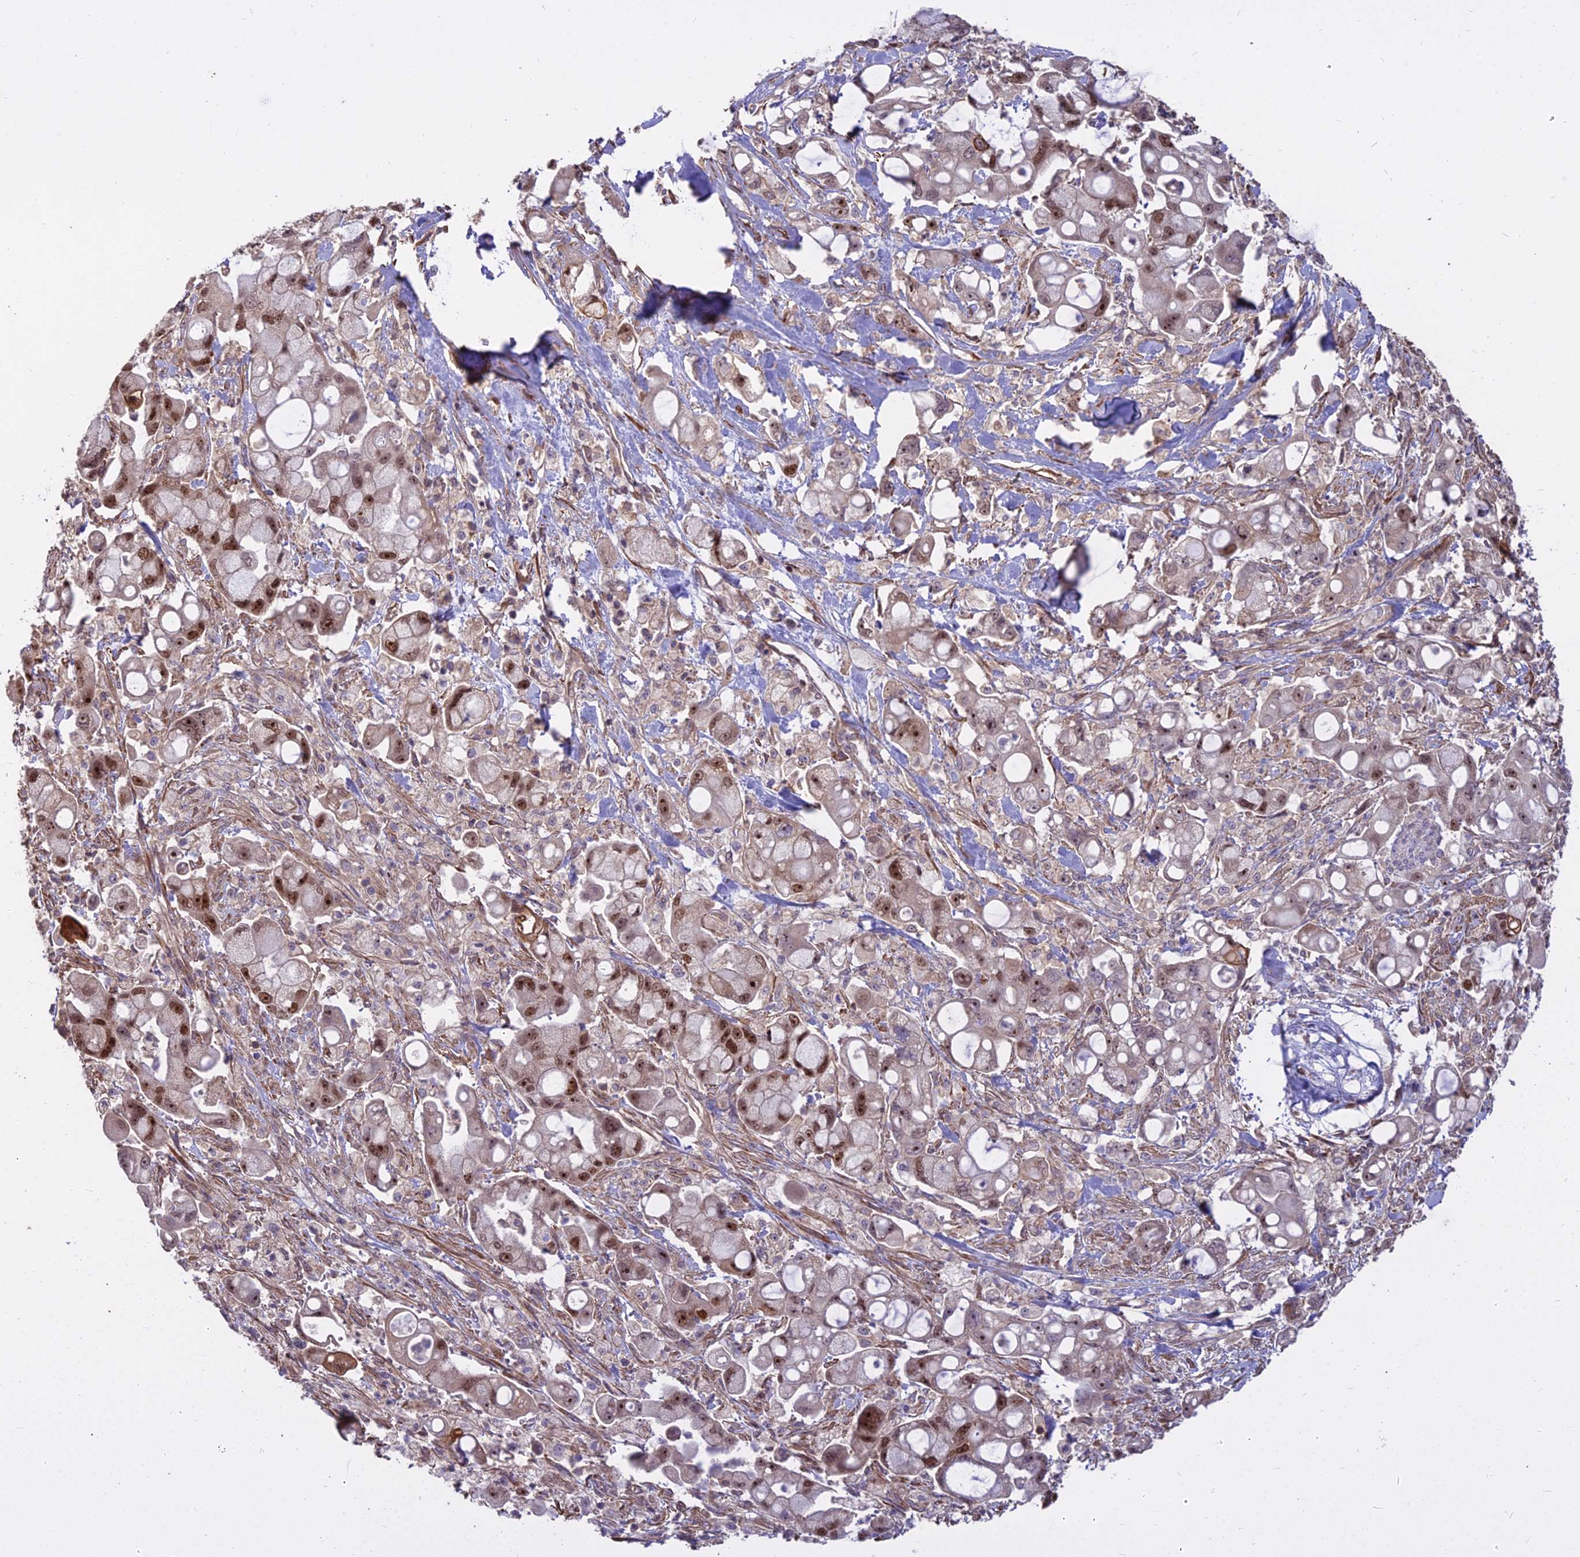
{"staining": {"intensity": "moderate", "quantity": ">75%", "location": "nuclear"}, "tissue": "pancreatic cancer", "cell_type": "Tumor cells", "image_type": "cancer", "snomed": [{"axis": "morphology", "description": "Adenocarcinoma, NOS"}, {"axis": "topography", "description": "Pancreas"}], "caption": "Immunohistochemical staining of human adenocarcinoma (pancreatic) shows medium levels of moderate nuclear protein positivity in approximately >75% of tumor cells.", "gene": "TCEA3", "patient": {"sex": "male", "age": 68}}